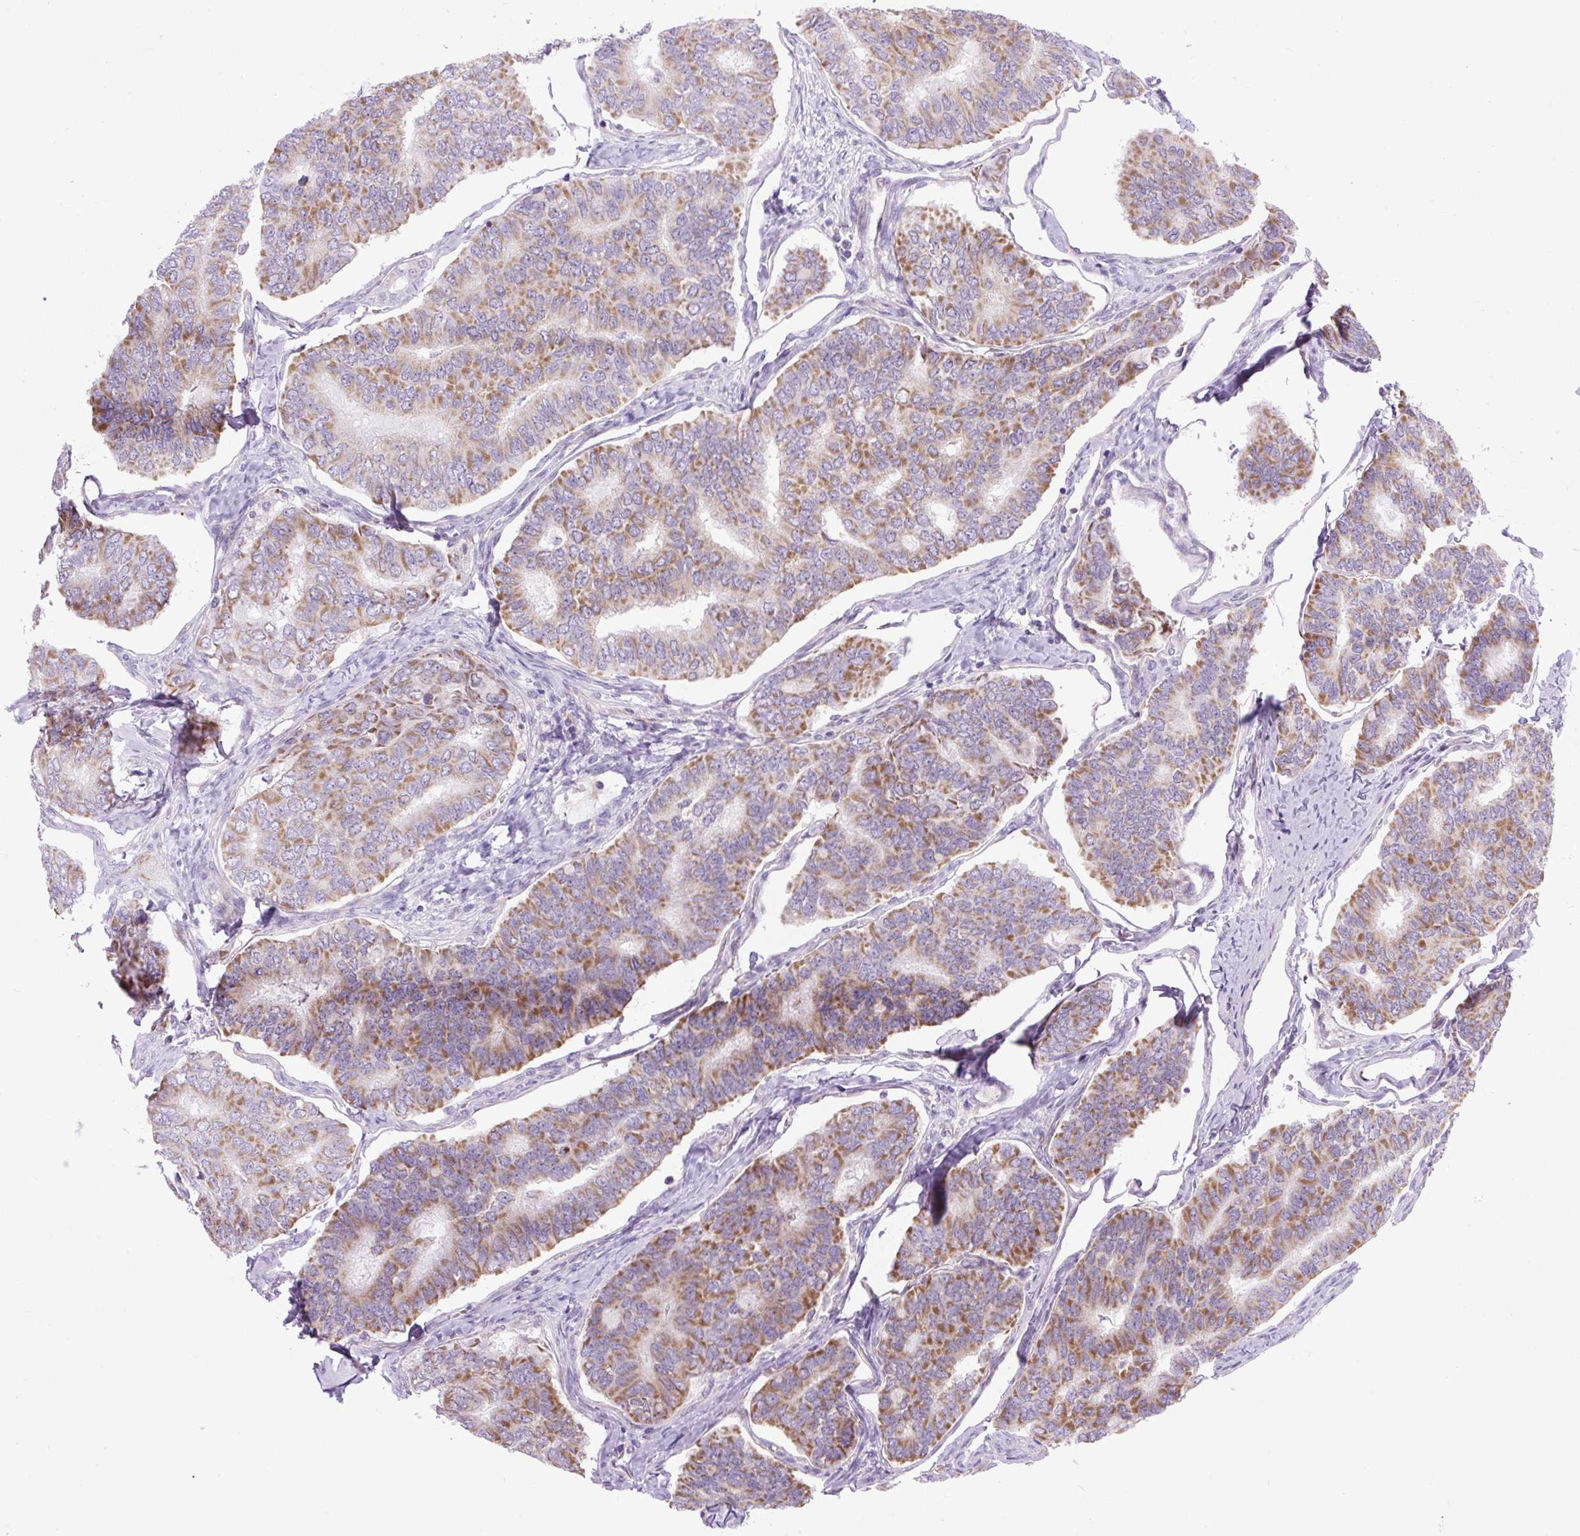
{"staining": {"intensity": "moderate", "quantity": ">75%", "location": "cytoplasmic/membranous"}, "tissue": "thyroid cancer", "cell_type": "Tumor cells", "image_type": "cancer", "snomed": [{"axis": "morphology", "description": "Papillary adenocarcinoma, NOS"}, {"axis": "topography", "description": "Thyroid gland"}], "caption": "Protein staining displays moderate cytoplasmic/membranous positivity in approximately >75% of tumor cells in thyroid cancer (papillary adenocarcinoma).", "gene": "RNASE10", "patient": {"sex": "female", "age": 35}}